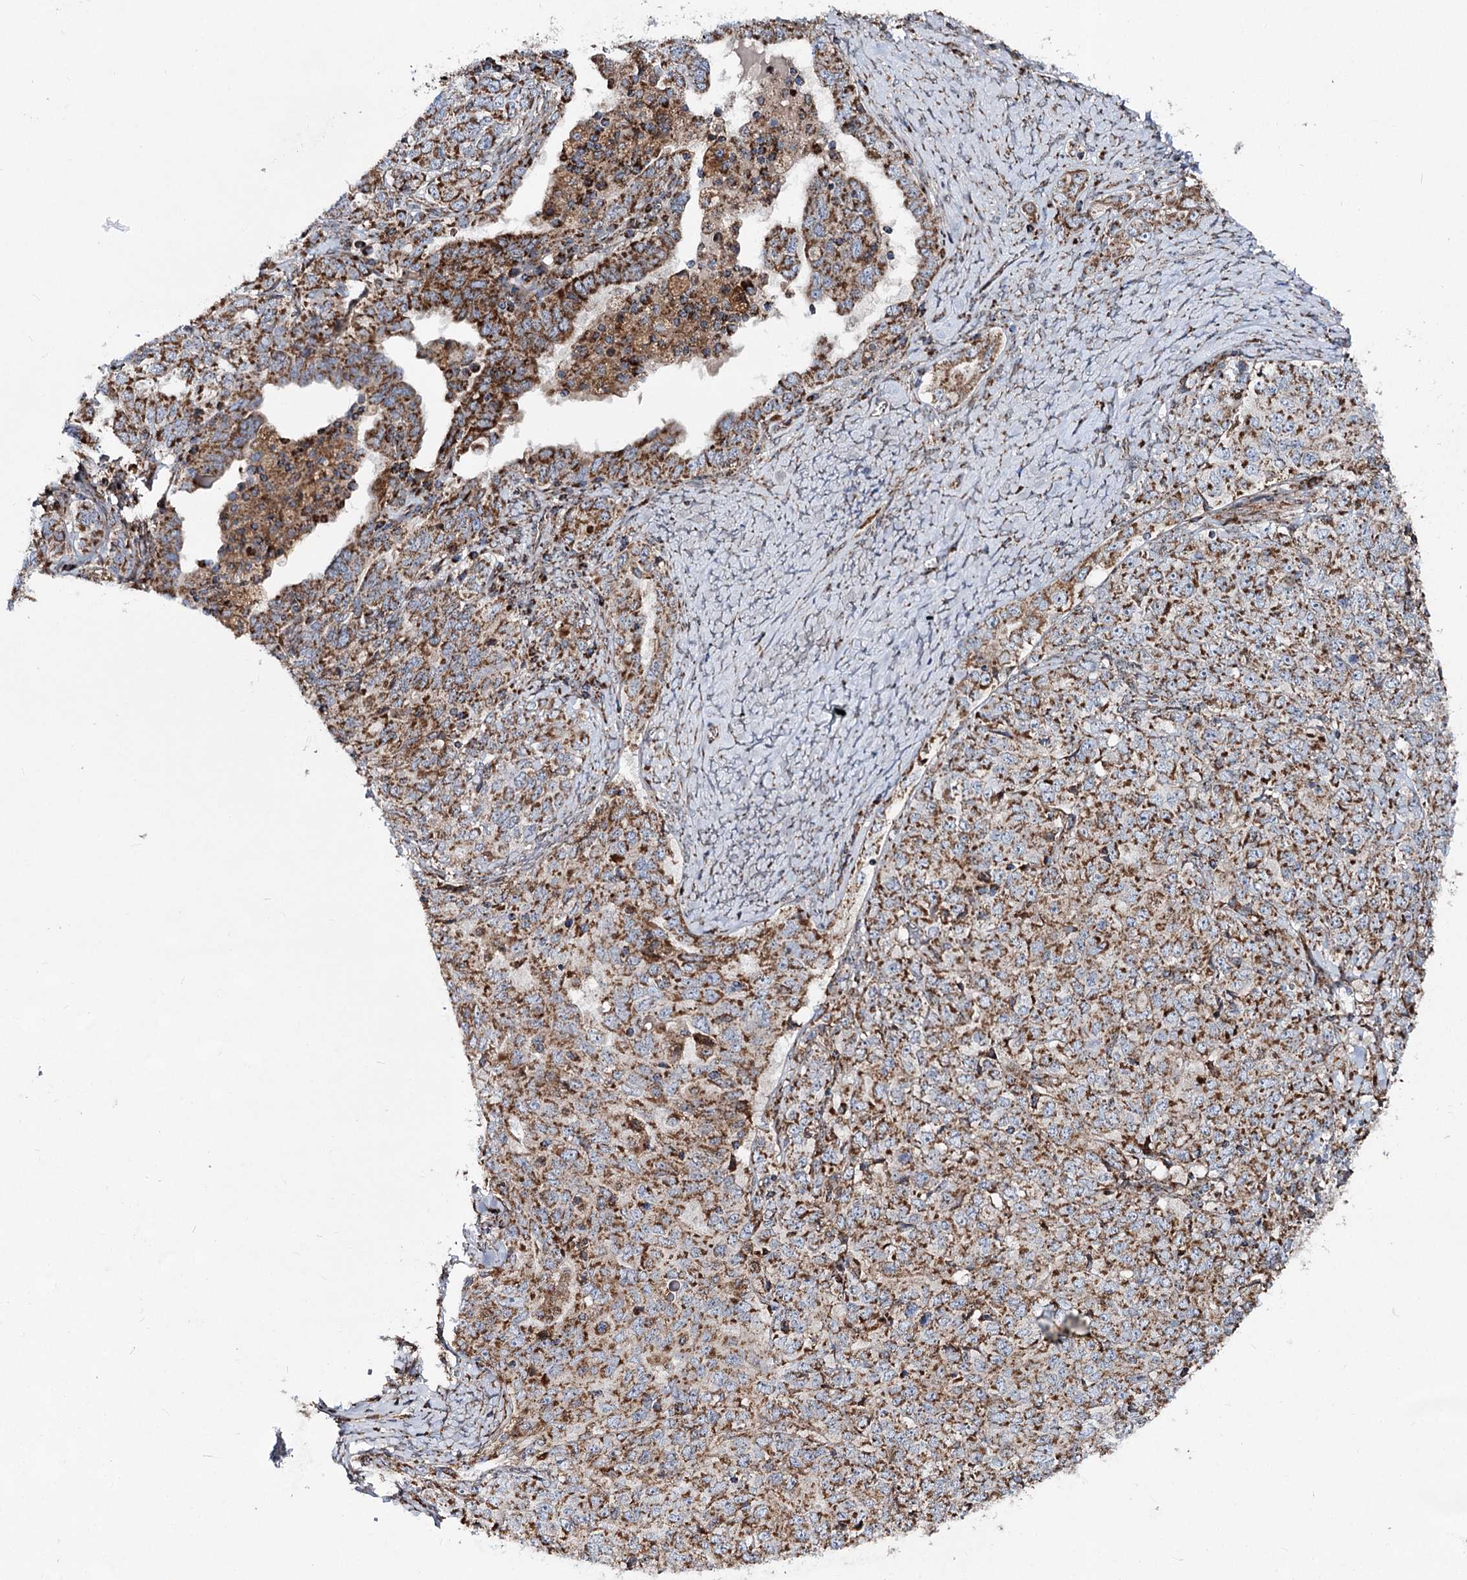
{"staining": {"intensity": "strong", "quantity": "25%-75%", "location": "cytoplasmic/membranous"}, "tissue": "ovarian cancer", "cell_type": "Tumor cells", "image_type": "cancer", "snomed": [{"axis": "morphology", "description": "Carcinoma, endometroid"}, {"axis": "topography", "description": "Ovary"}], "caption": "Immunohistochemistry (IHC) of human ovarian endometroid carcinoma displays high levels of strong cytoplasmic/membranous positivity in approximately 25%-75% of tumor cells.", "gene": "MSANTD2", "patient": {"sex": "female", "age": 62}}